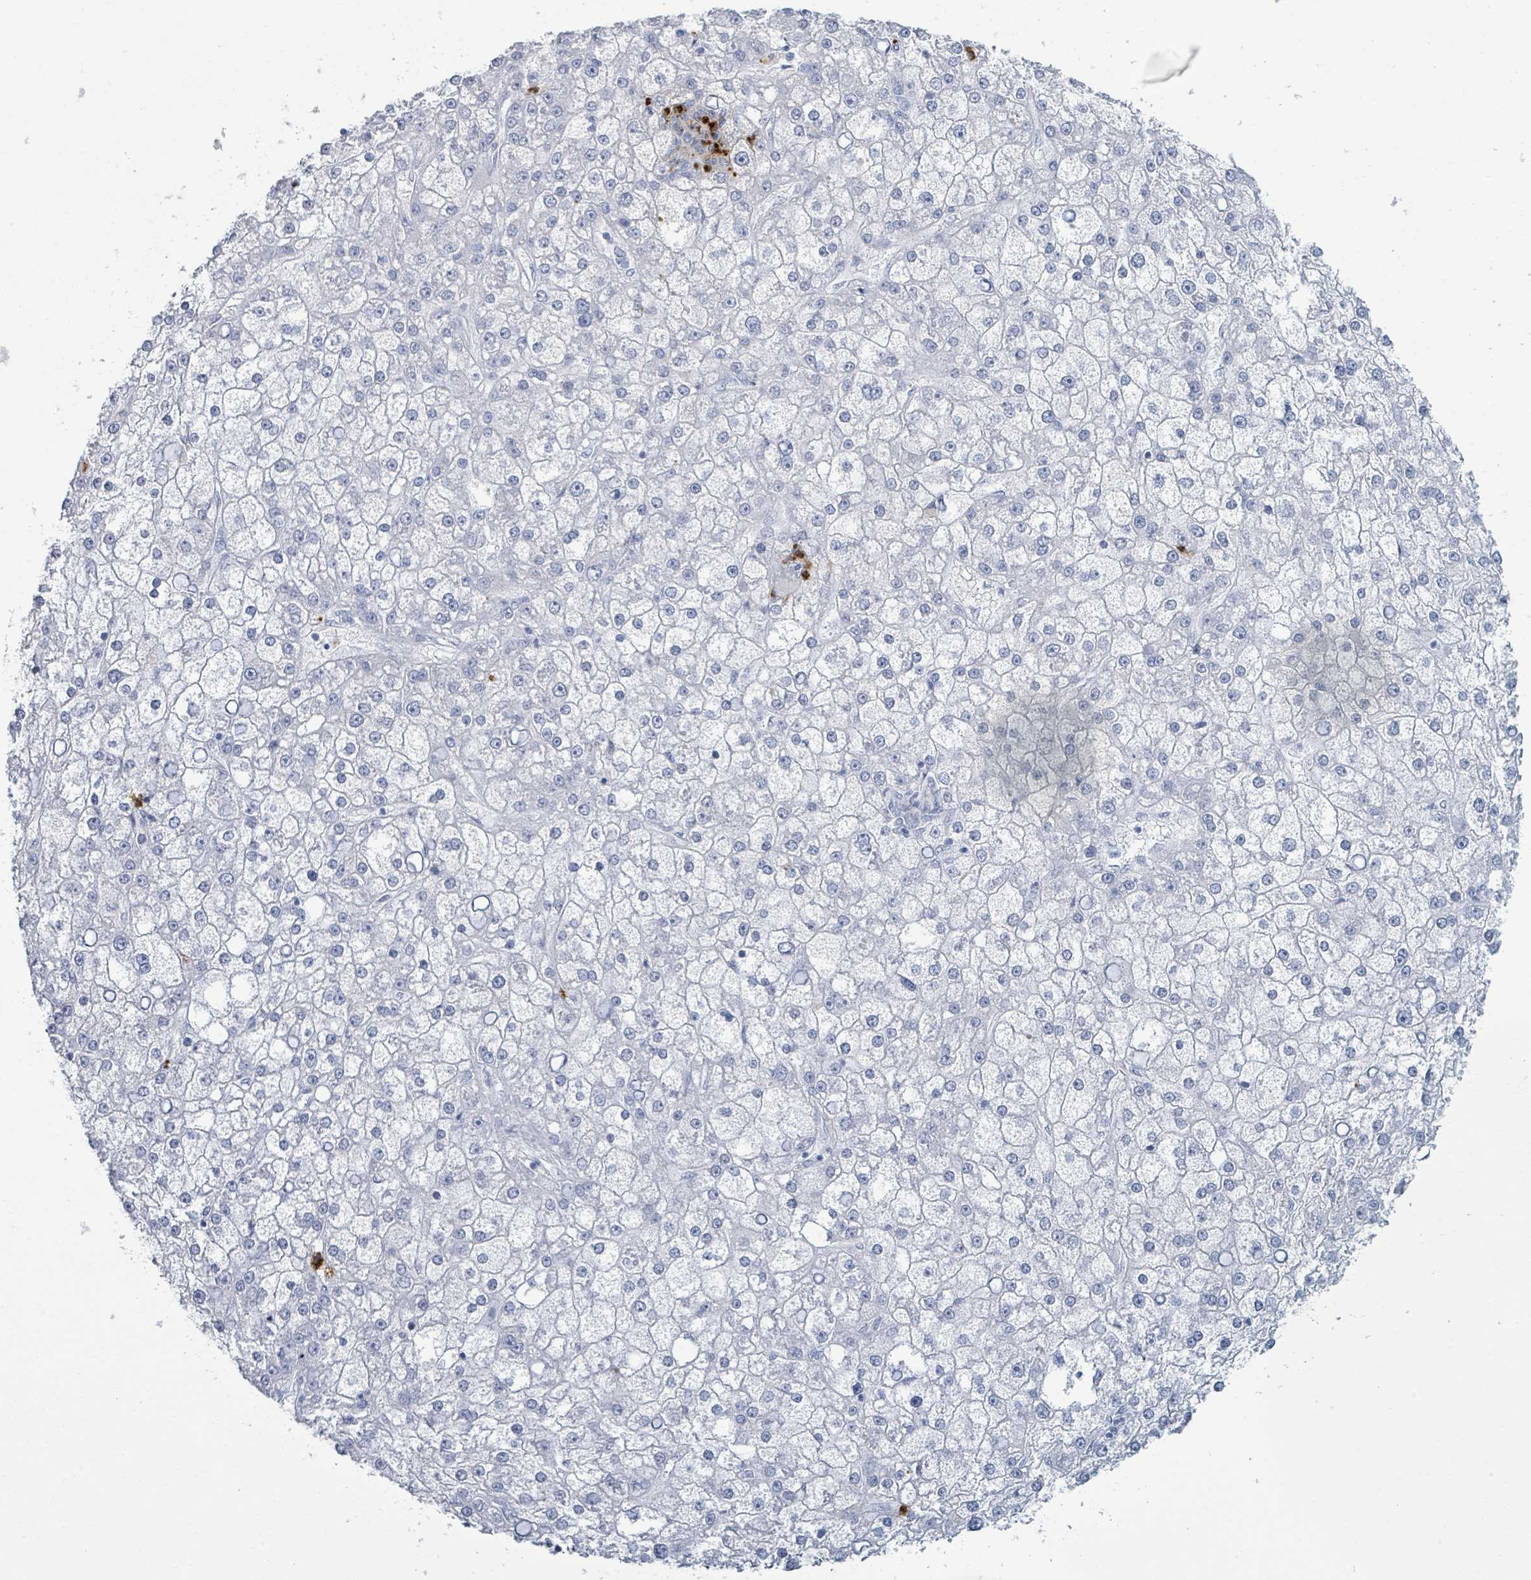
{"staining": {"intensity": "negative", "quantity": "none", "location": "none"}, "tissue": "liver cancer", "cell_type": "Tumor cells", "image_type": "cancer", "snomed": [{"axis": "morphology", "description": "Carcinoma, Hepatocellular, NOS"}, {"axis": "topography", "description": "Liver"}], "caption": "IHC image of neoplastic tissue: human liver cancer stained with DAB (3,3'-diaminobenzidine) reveals no significant protein expression in tumor cells.", "gene": "DEFA4", "patient": {"sex": "male", "age": 67}}